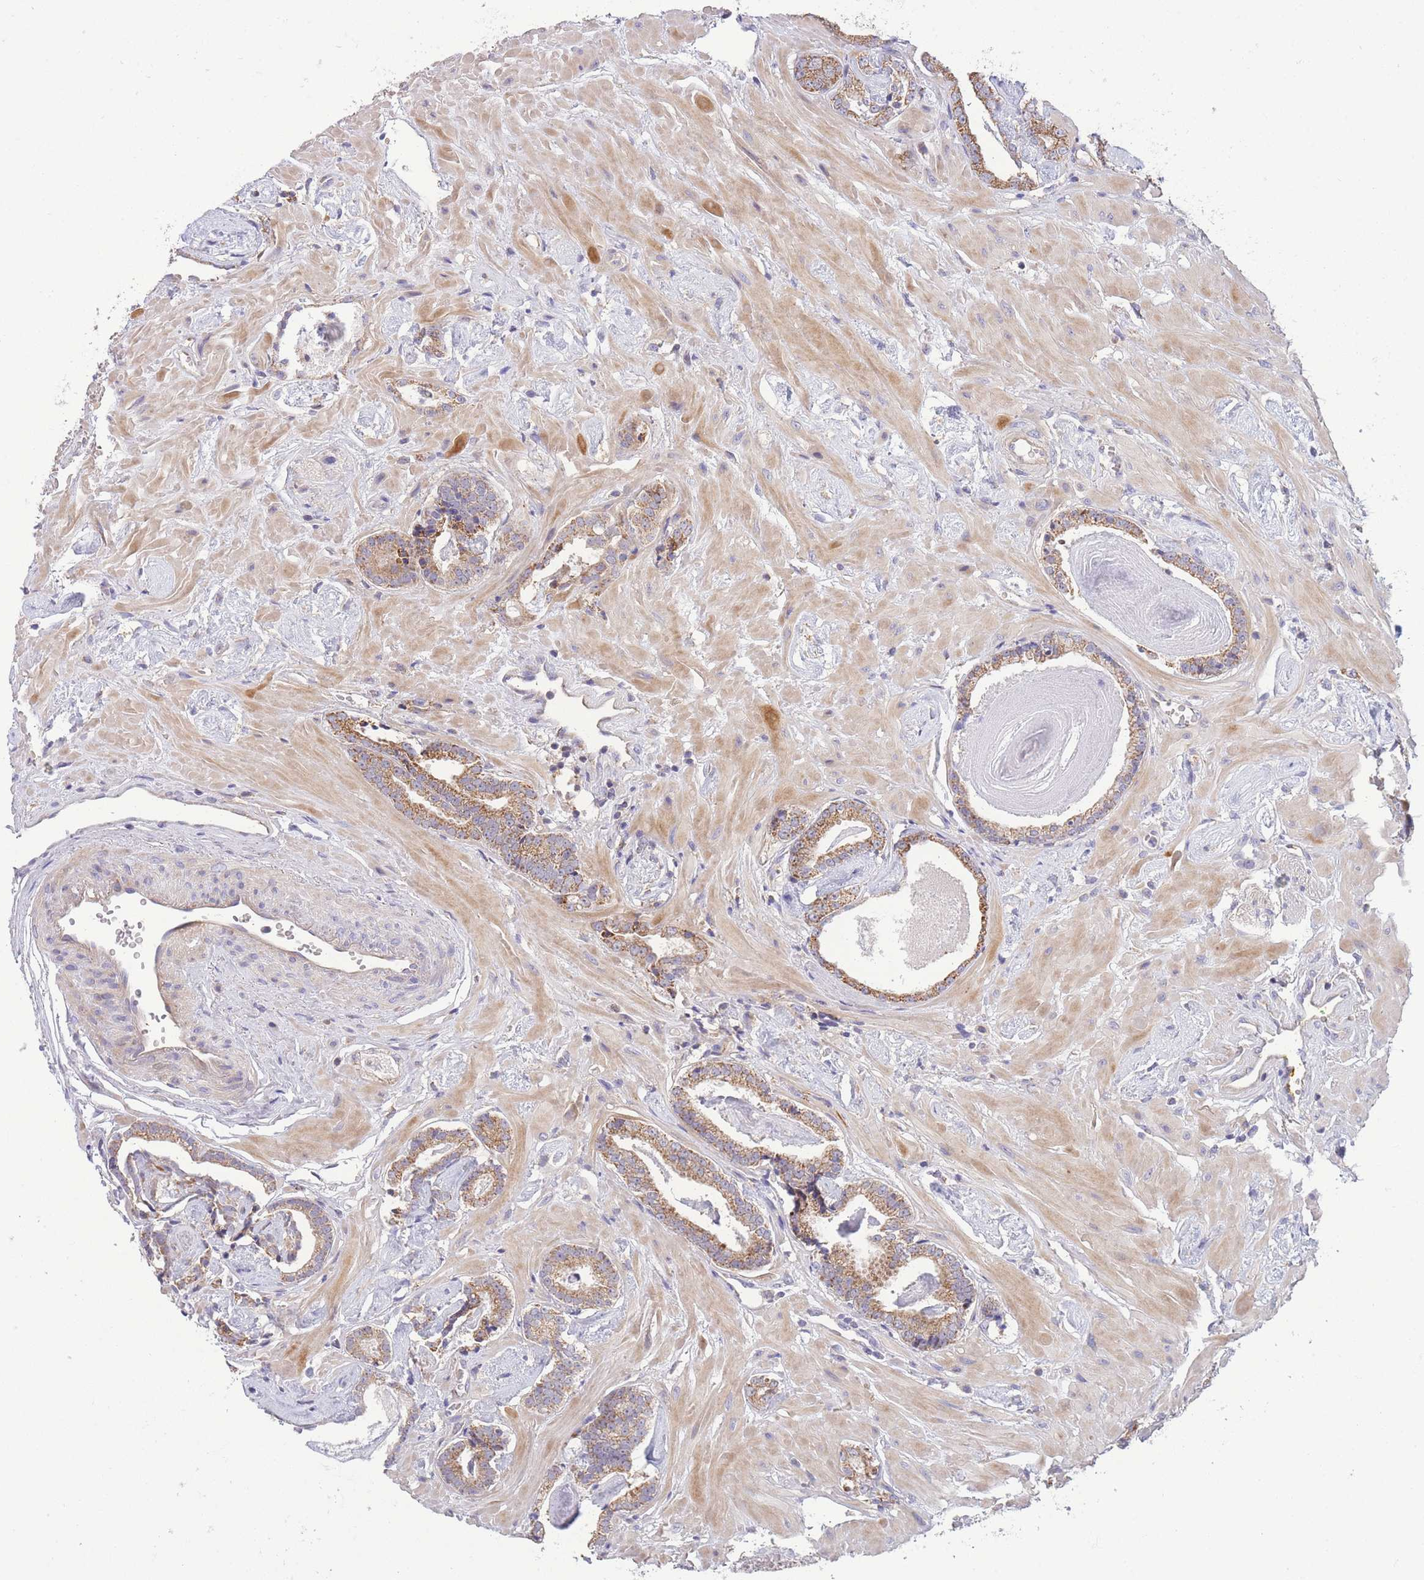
{"staining": {"intensity": "moderate", "quantity": ">75%", "location": "cytoplasmic/membranous"}, "tissue": "prostate cancer", "cell_type": "Tumor cells", "image_type": "cancer", "snomed": [{"axis": "morphology", "description": "Adenocarcinoma, Low grade"}, {"axis": "topography", "description": "Prostate"}], "caption": "Tumor cells reveal moderate cytoplasmic/membranous expression in about >75% of cells in prostate cancer. (Stains: DAB (3,3'-diaminobenzidine) in brown, nuclei in blue, Microscopy: brightfield microscopy at high magnification).", "gene": "SLC25A42", "patient": {"sex": "male", "age": 60}}